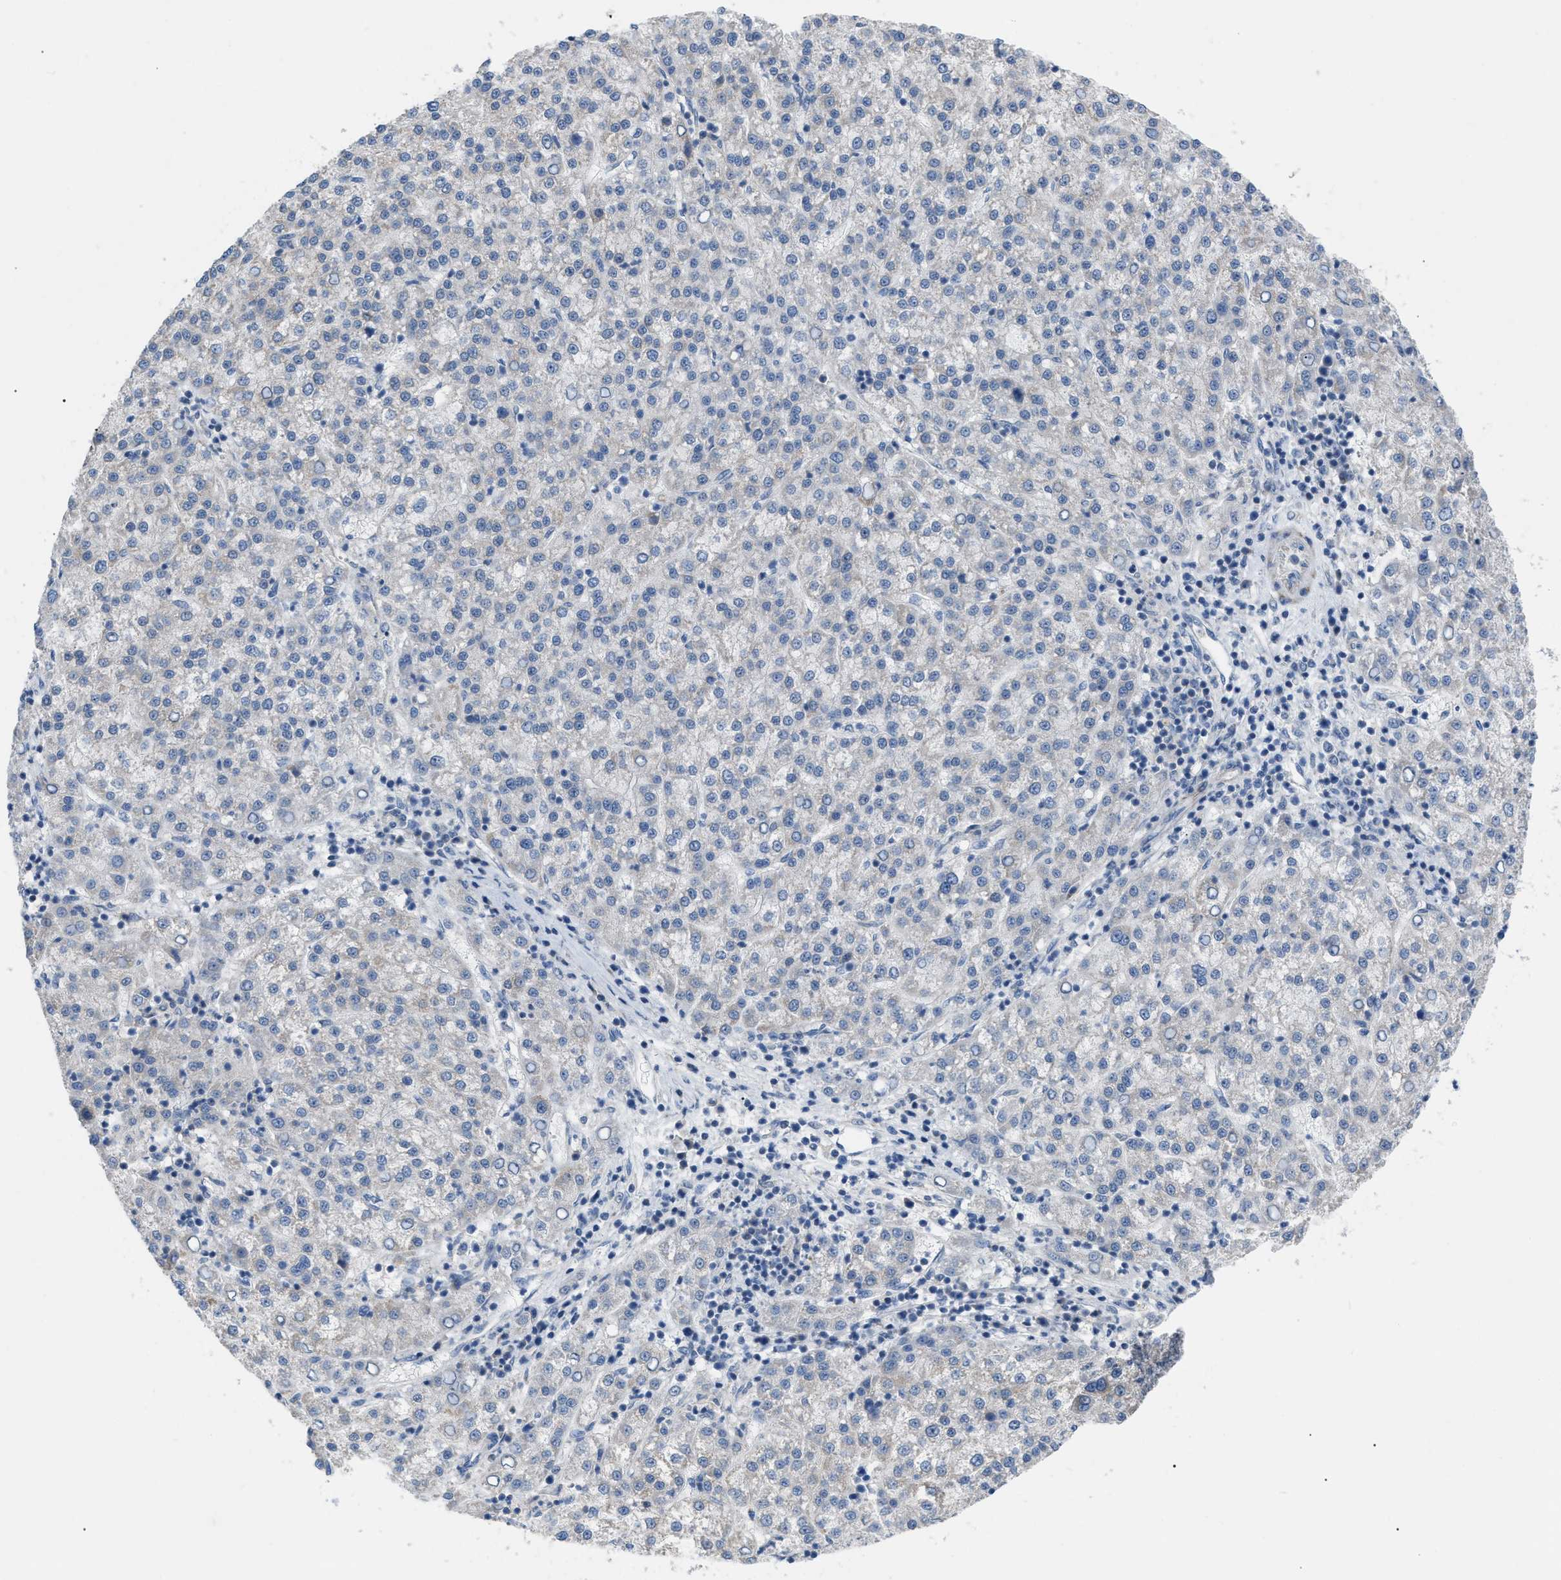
{"staining": {"intensity": "negative", "quantity": "none", "location": "none"}, "tissue": "liver cancer", "cell_type": "Tumor cells", "image_type": "cancer", "snomed": [{"axis": "morphology", "description": "Carcinoma, Hepatocellular, NOS"}, {"axis": "topography", "description": "Liver"}], "caption": "IHC of liver hepatocellular carcinoma reveals no expression in tumor cells. (DAB (3,3'-diaminobenzidine) immunohistochemistry, high magnification).", "gene": "DHX58", "patient": {"sex": "female", "age": 58}}